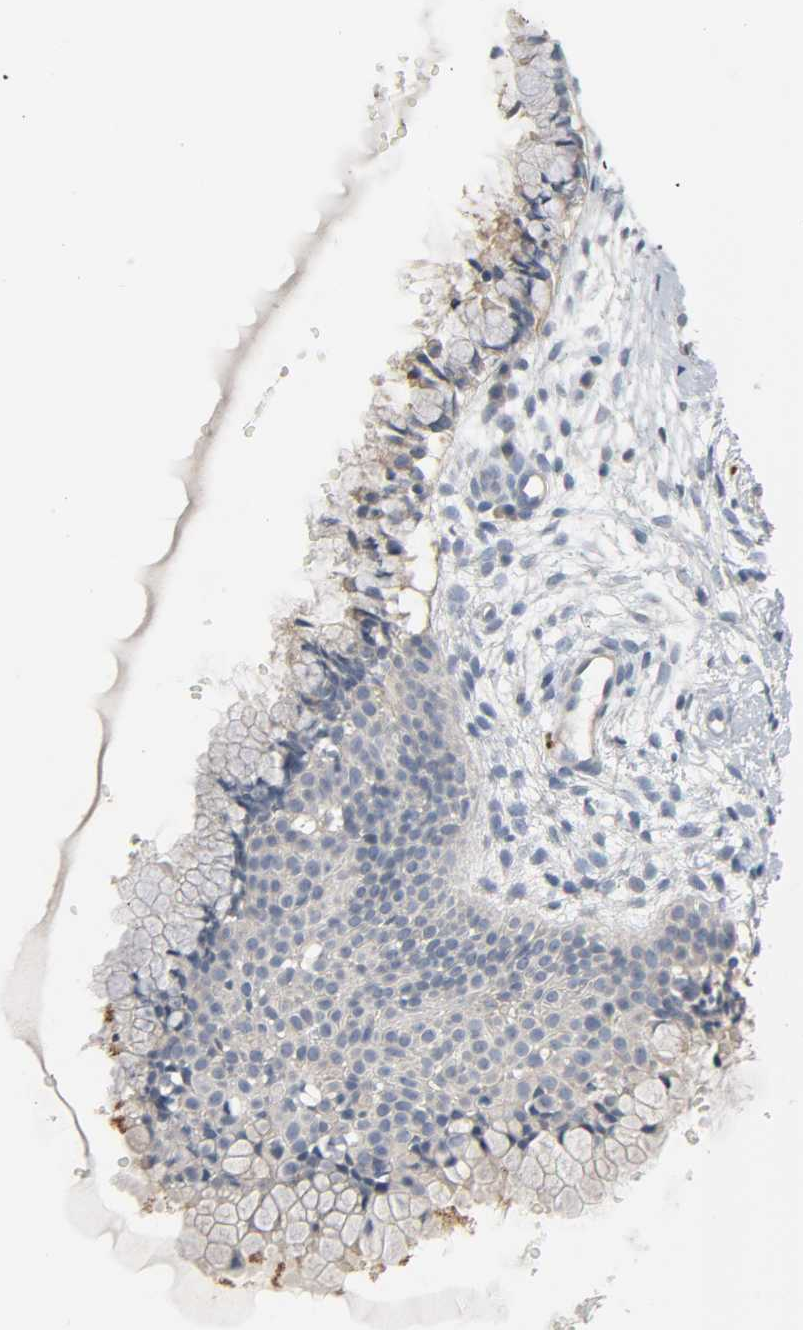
{"staining": {"intensity": "weak", "quantity": ">75%", "location": "cytoplasmic/membranous"}, "tissue": "cervix", "cell_type": "Glandular cells", "image_type": "normal", "snomed": [{"axis": "morphology", "description": "Normal tissue, NOS"}, {"axis": "topography", "description": "Cervix"}], "caption": "Protein staining by immunohistochemistry (IHC) demonstrates weak cytoplasmic/membranous expression in approximately >75% of glandular cells in benign cervix.", "gene": "LIMCH1", "patient": {"sex": "female", "age": 46}}